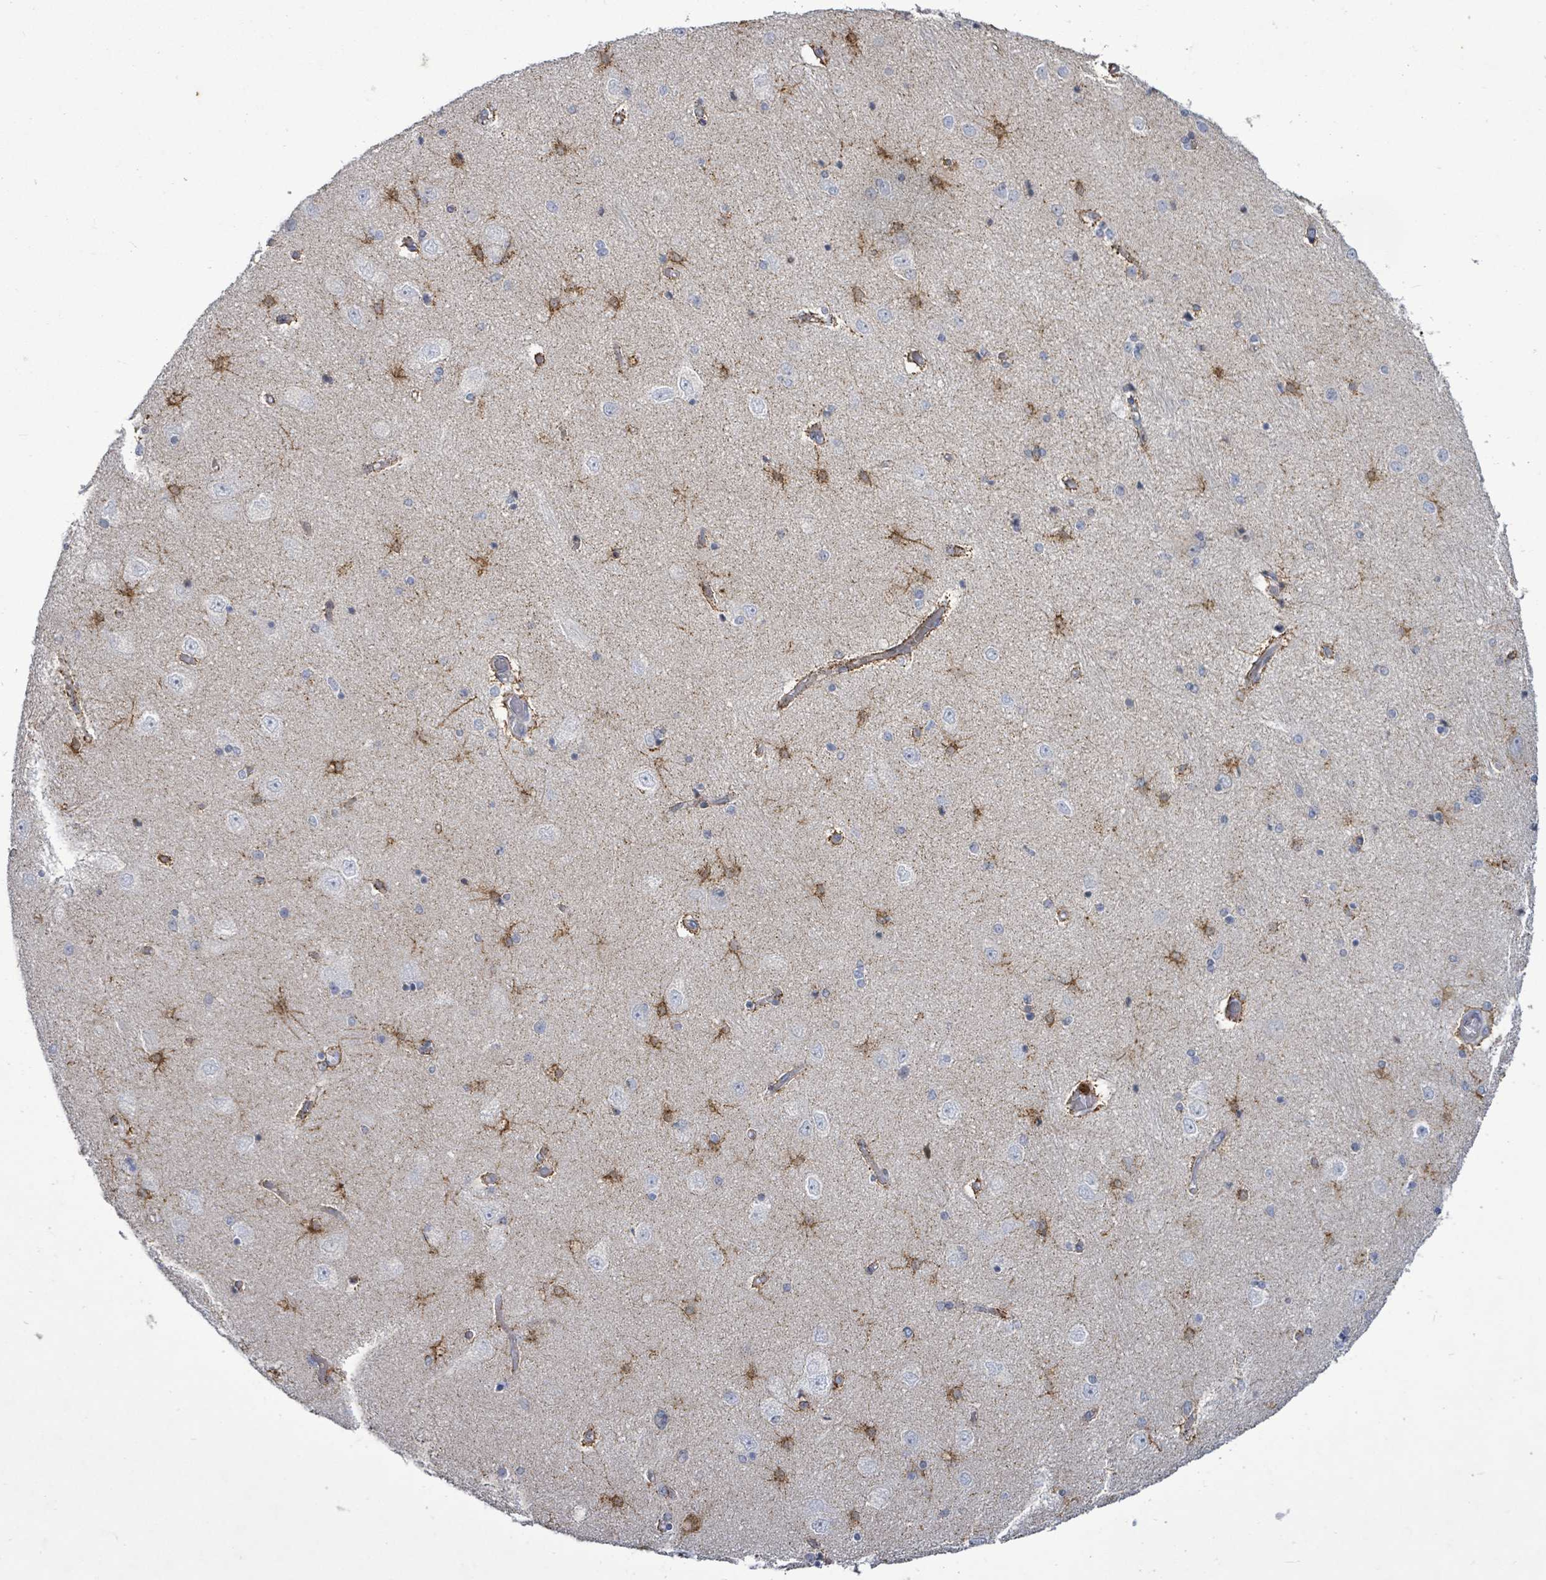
{"staining": {"intensity": "strong", "quantity": "<25%", "location": "cytoplasmic/membranous"}, "tissue": "hippocampus", "cell_type": "Glial cells", "image_type": "normal", "snomed": [{"axis": "morphology", "description": "Normal tissue, NOS"}, {"axis": "topography", "description": "Hippocampus"}], "caption": "High-magnification brightfield microscopy of benign hippocampus stained with DAB (3,3'-diaminobenzidine) (brown) and counterstained with hematoxylin (blue). glial cells exhibit strong cytoplasmic/membranous positivity is present in approximately<25% of cells.", "gene": "FAM210A", "patient": {"sex": "female", "age": 54}}